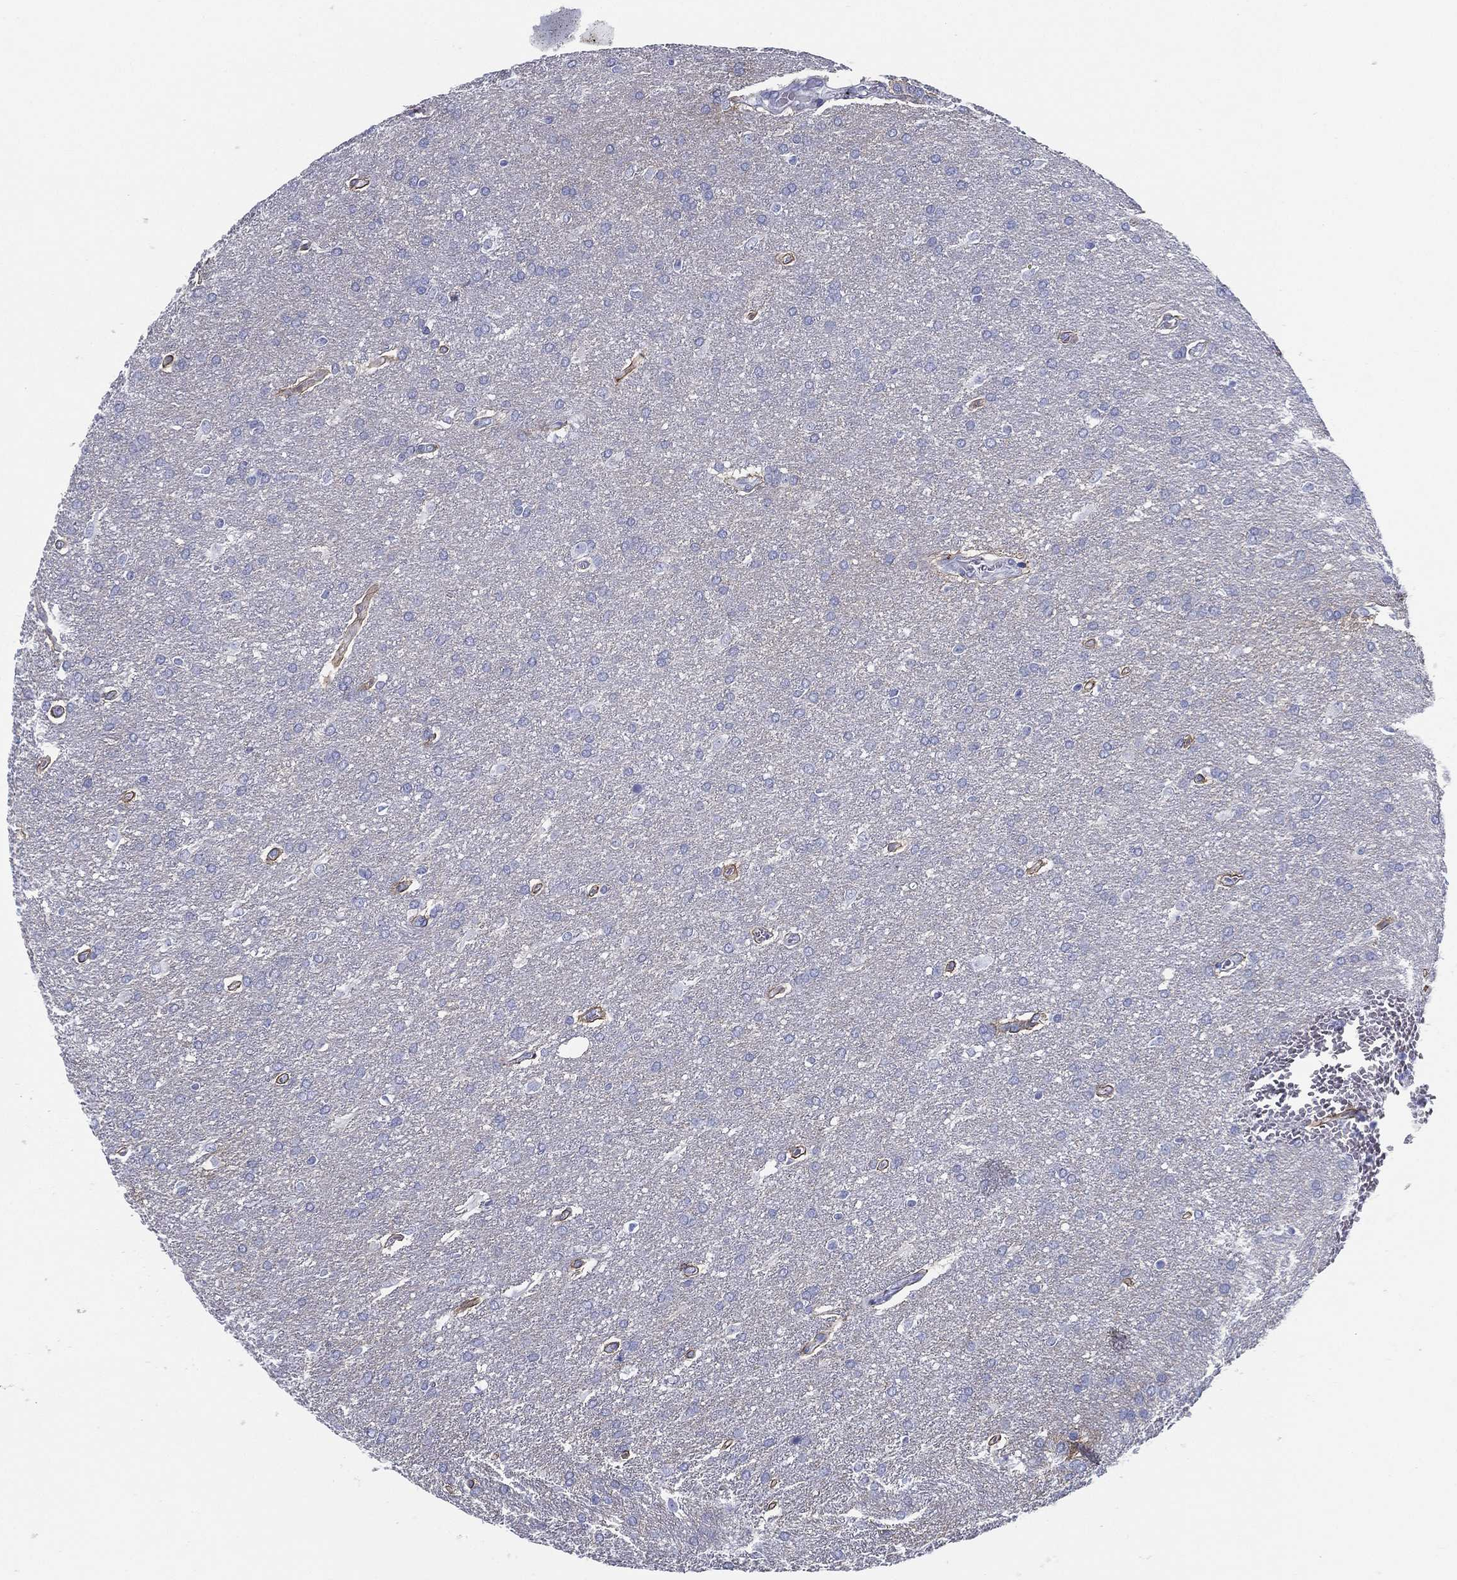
{"staining": {"intensity": "negative", "quantity": "none", "location": "none"}, "tissue": "glioma", "cell_type": "Tumor cells", "image_type": "cancer", "snomed": [{"axis": "morphology", "description": "Glioma, malignant, Low grade"}, {"axis": "topography", "description": "Brain"}], "caption": "A high-resolution micrograph shows immunohistochemistry staining of malignant low-grade glioma, which reveals no significant positivity in tumor cells.", "gene": "TMEM252", "patient": {"sex": "female", "age": 32}}